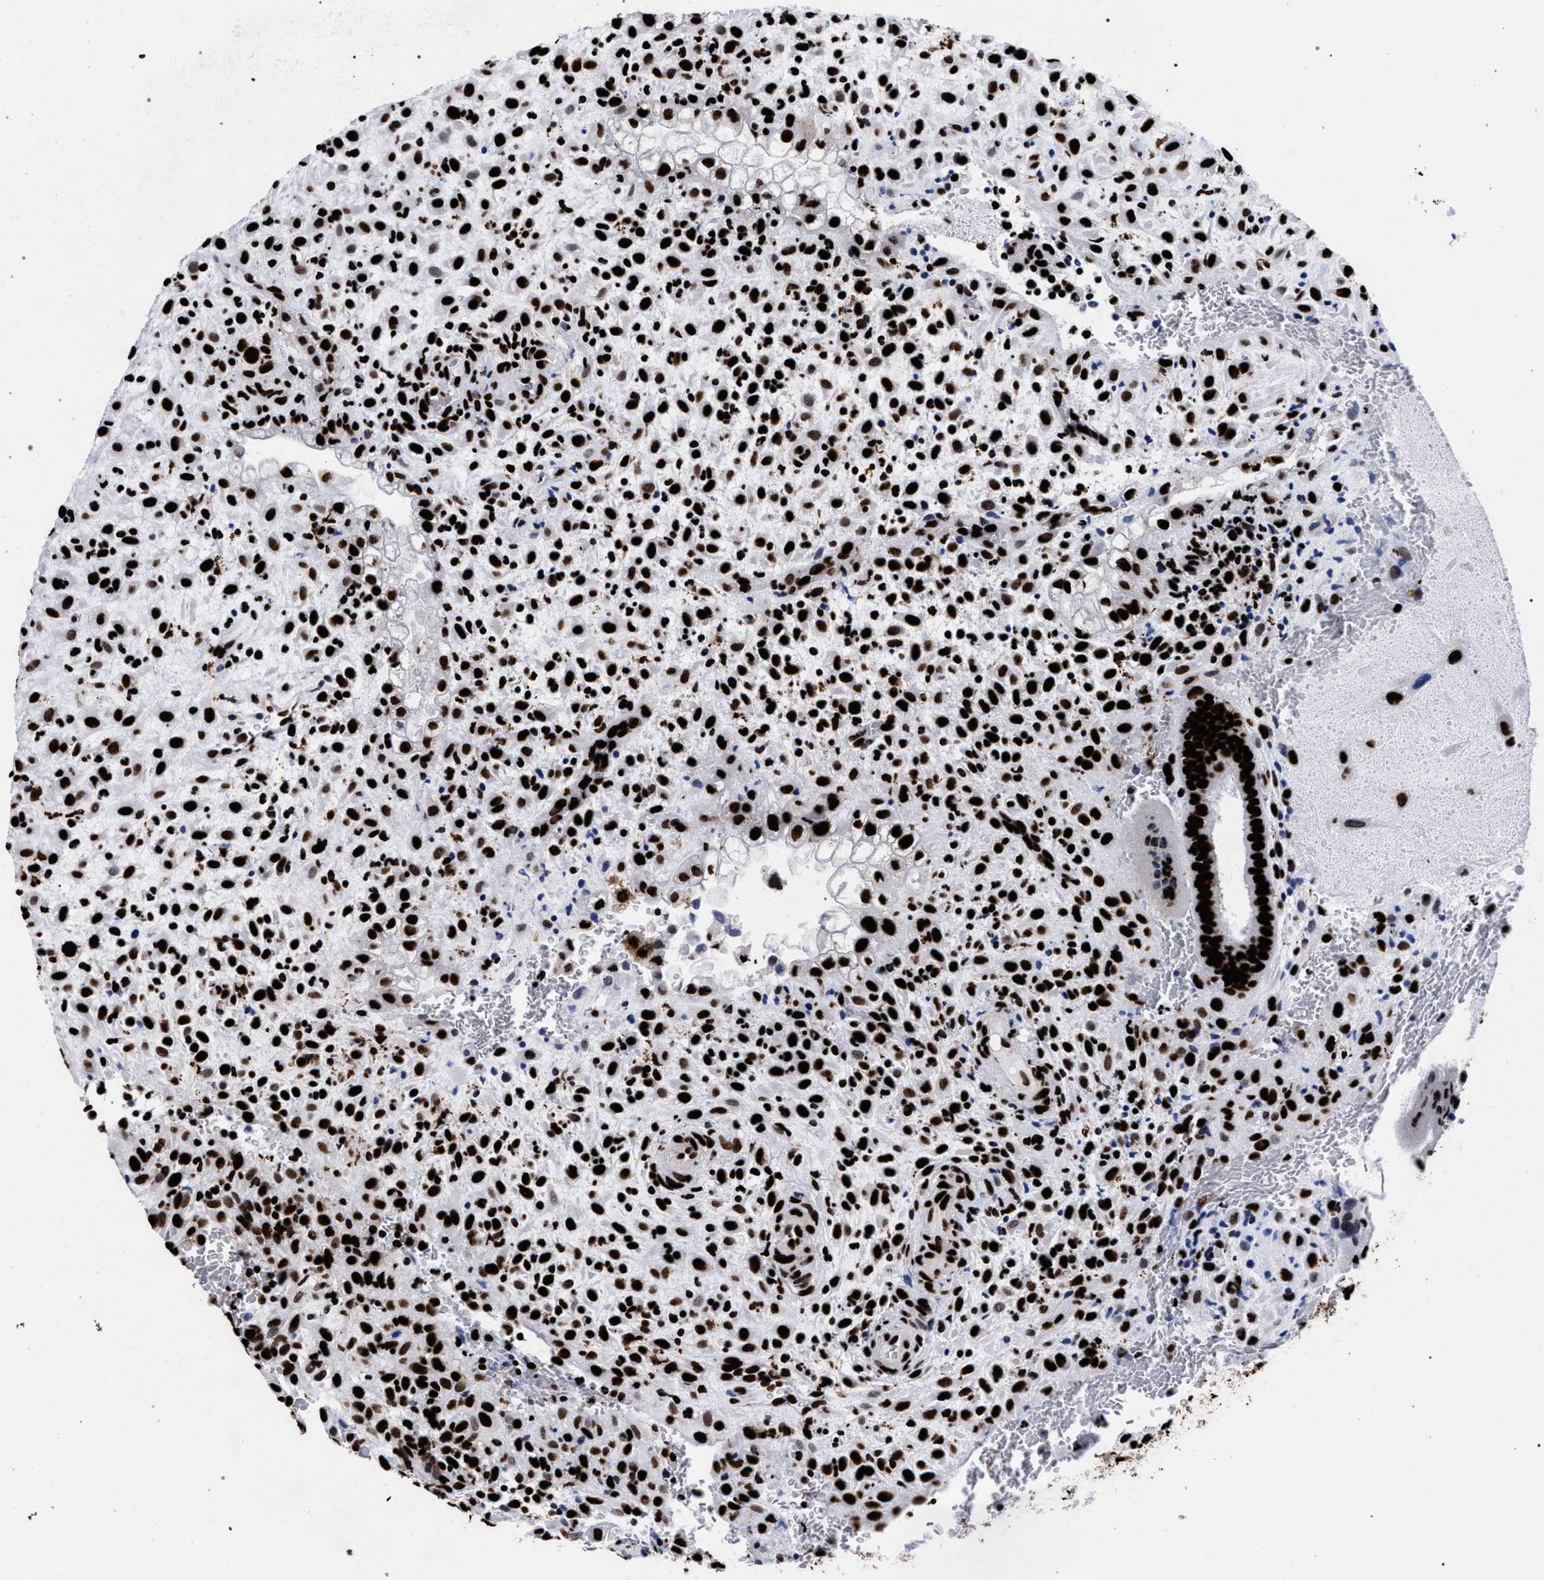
{"staining": {"intensity": "strong", "quantity": ">75%", "location": "nuclear"}, "tissue": "placenta", "cell_type": "Decidual cells", "image_type": "normal", "snomed": [{"axis": "morphology", "description": "Normal tissue, NOS"}, {"axis": "topography", "description": "Placenta"}], "caption": "Immunohistochemistry of benign placenta displays high levels of strong nuclear staining in about >75% of decidual cells.", "gene": "HNRNPA1", "patient": {"sex": "female", "age": 35}}